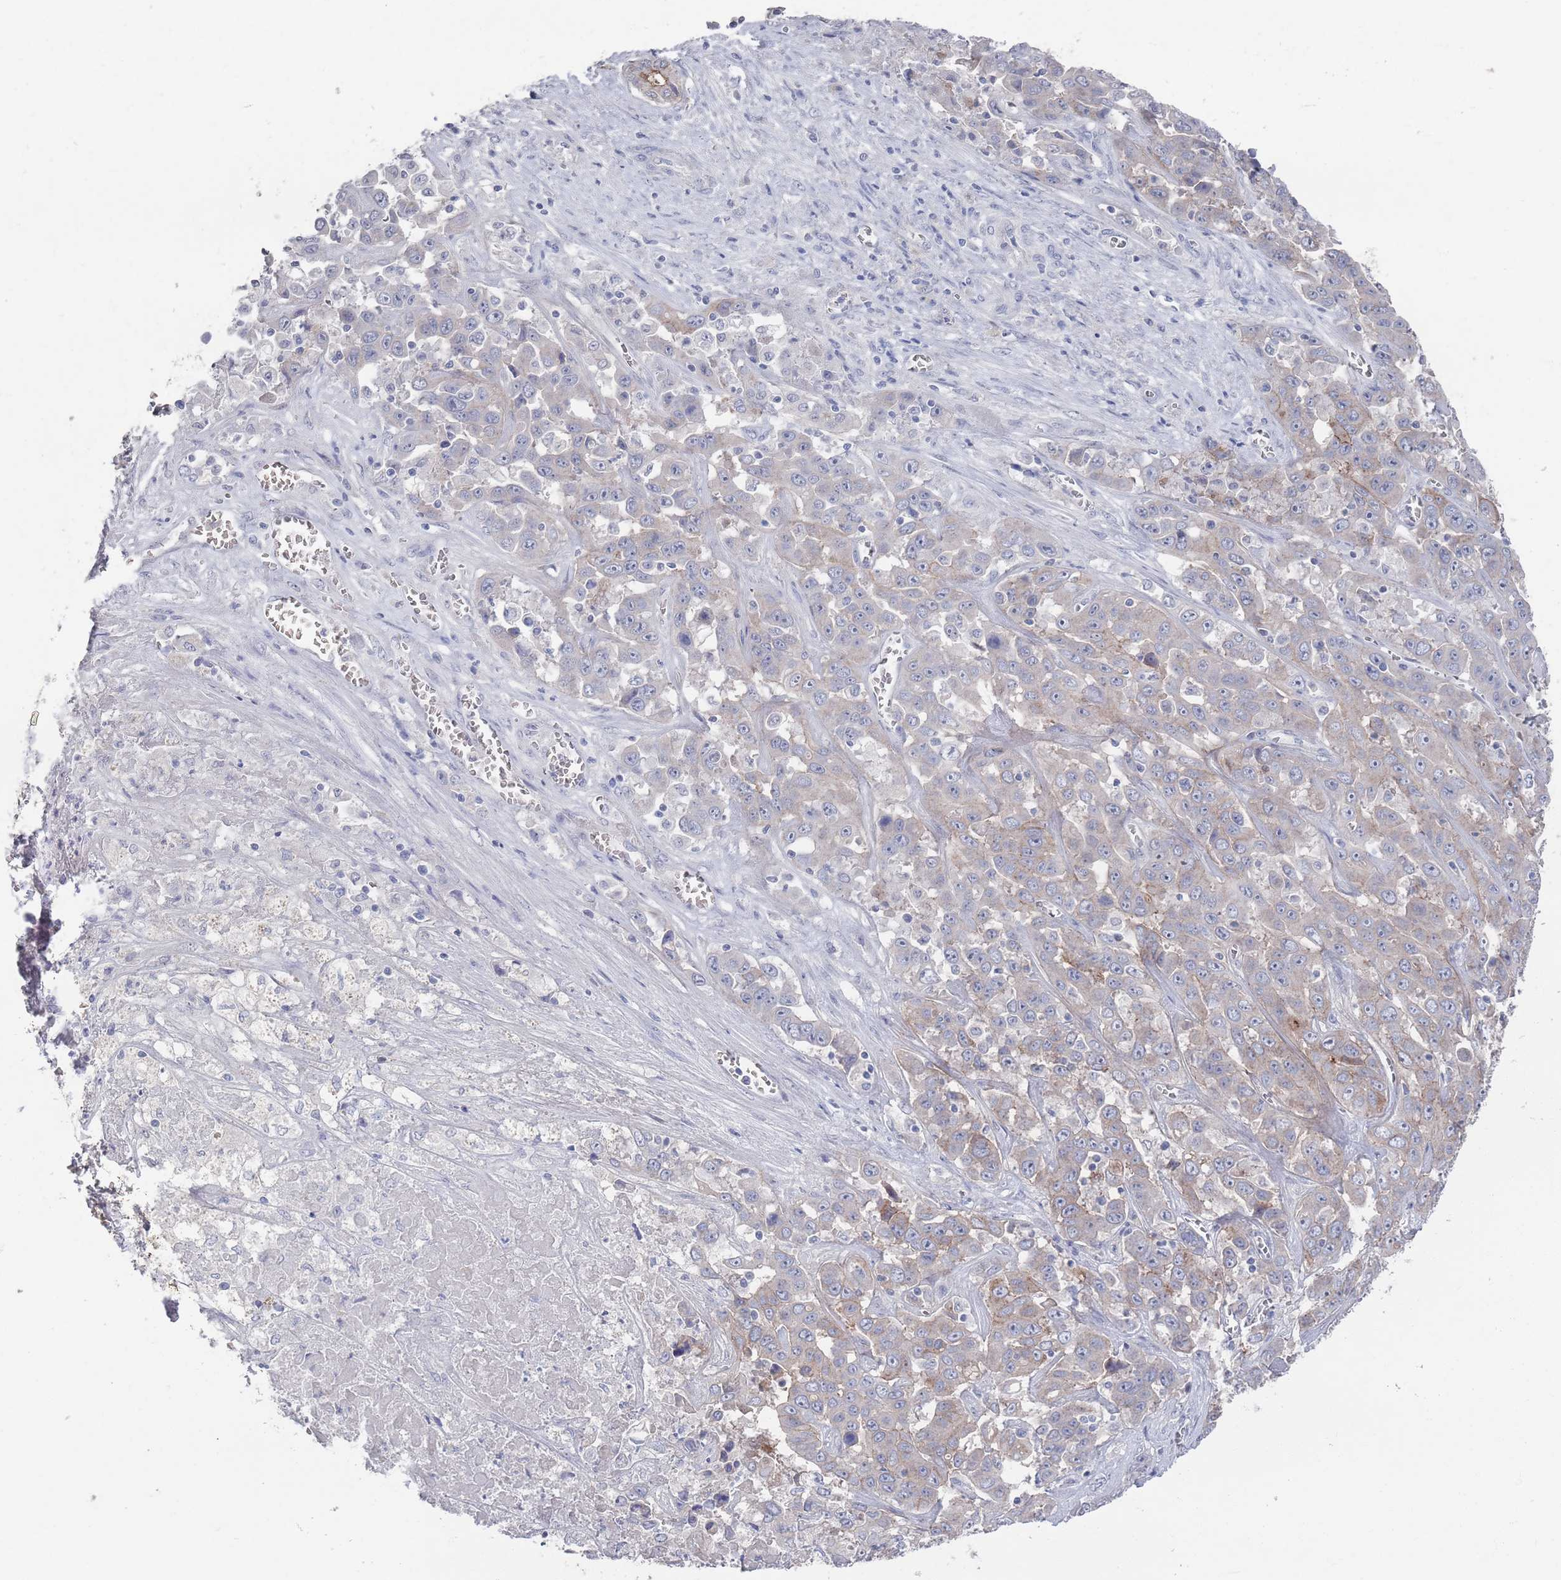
{"staining": {"intensity": "weak", "quantity": "25%-75%", "location": "cytoplasmic/membranous"}, "tissue": "liver cancer", "cell_type": "Tumor cells", "image_type": "cancer", "snomed": [{"axis": "morphology", "description": "Cholangiocarcinoma"}, {"axis": "topography", "description": "Liver"}], "caption": "Human liver cholangiocarcinoma stained with a brown dye displays weak cytoplasmic/membranous positive staining in approximately 25%-75% of tumor cells.", "gene": "PROM2", "patient": {"sex": "female", "age": 52}}